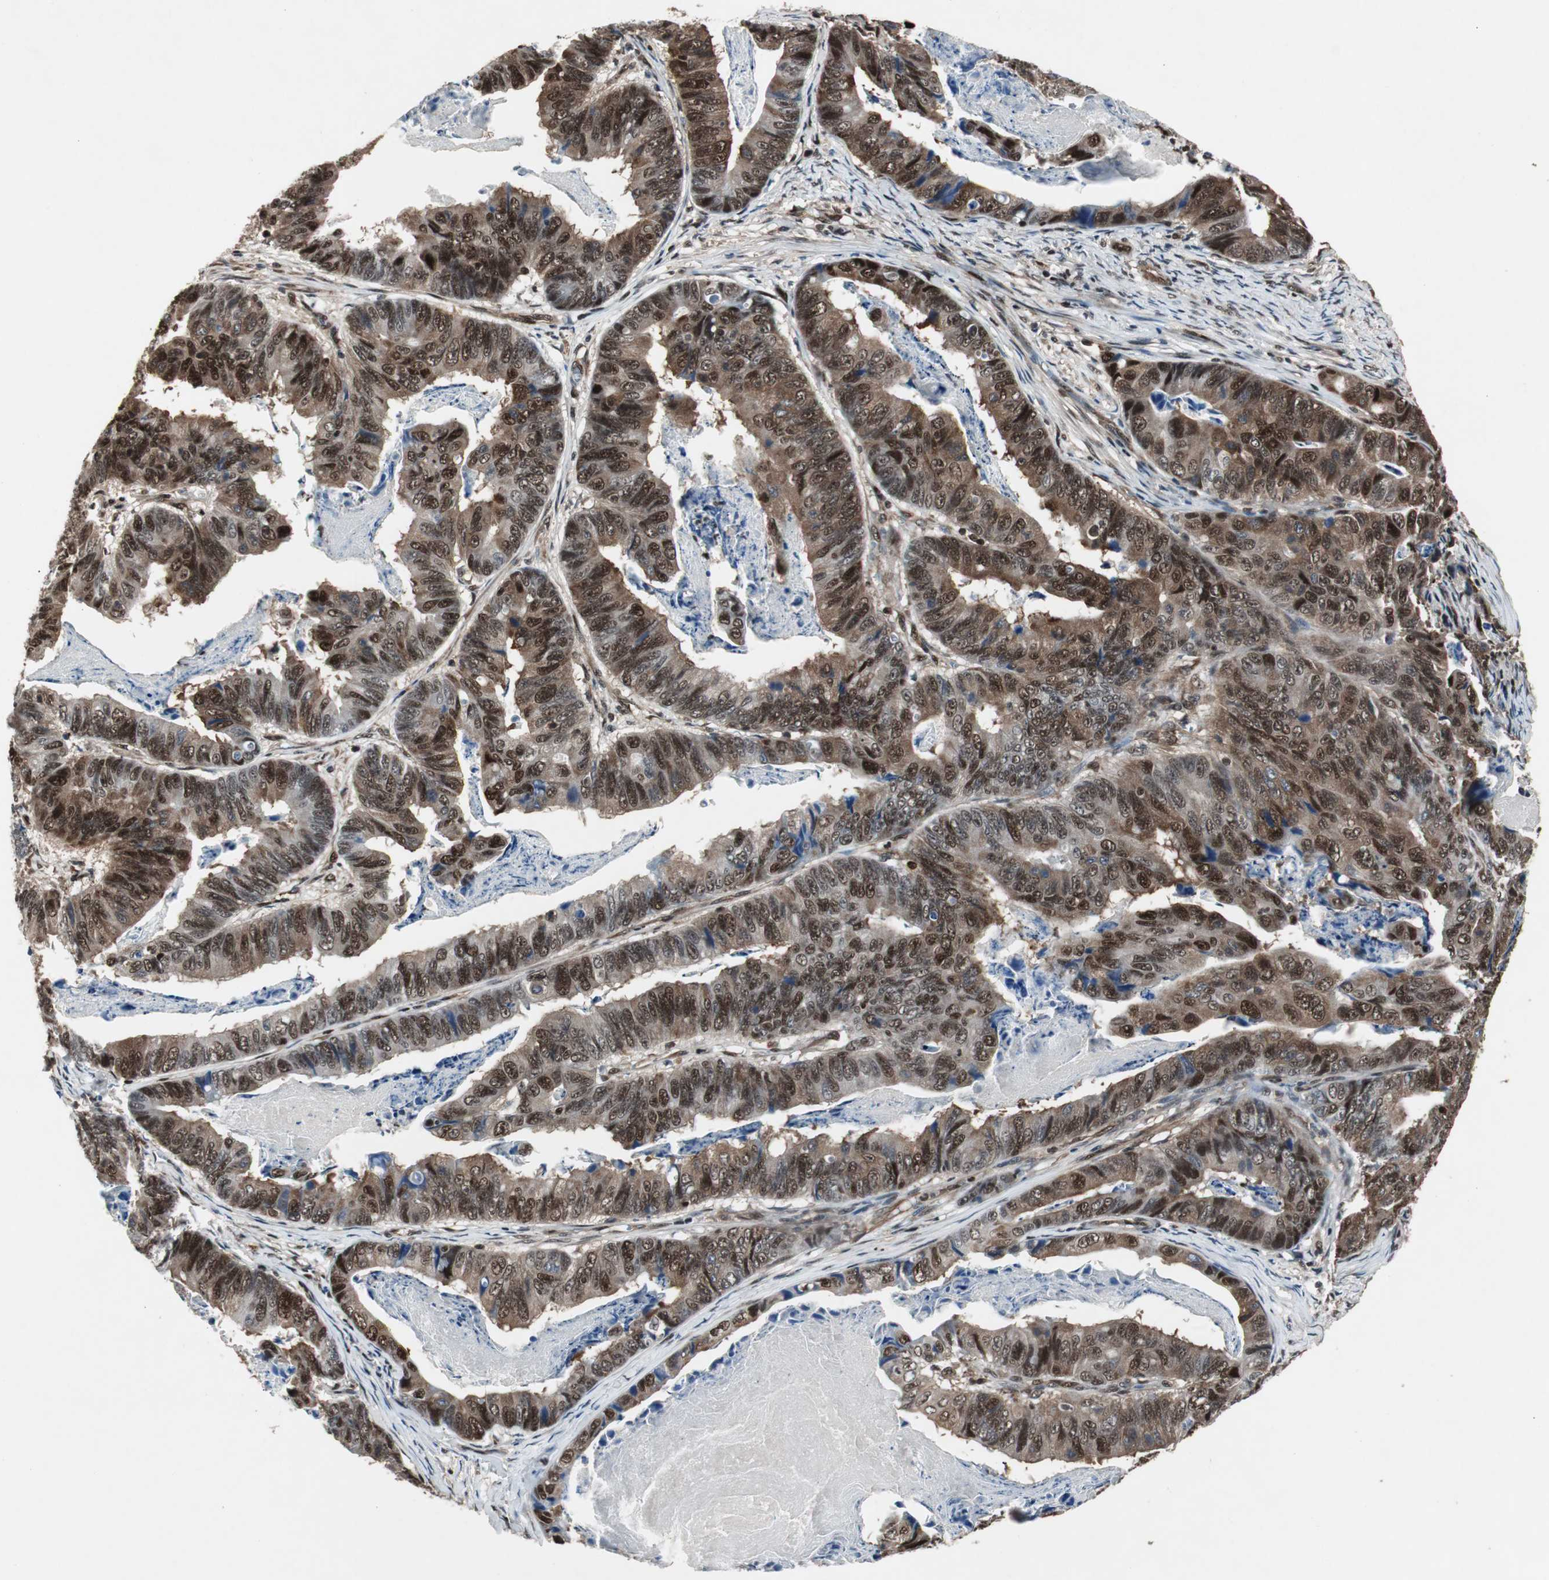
{"staining": {"intensity": "strong", "quantity": ">75%", "location": "cytoplasmic/membranous,nuclear"}, "tissue": "stomach cancer", "cell_type": "Tumor cells", "image_type": "cancer", "snomed": [{"axis": "morphology", "description": "Adenocarcinoma, NOS"}, {"axis": "topography", "description": "Stomach, lower"}], "caption": "Protein staining shows strong cytoplasmic/membranous and nuclear positivity in approximately >75% of tumor cells in adenocarcinoma (stomach).", "gene": "ACLY", "patient": {"sex": "male", "age": 77}}